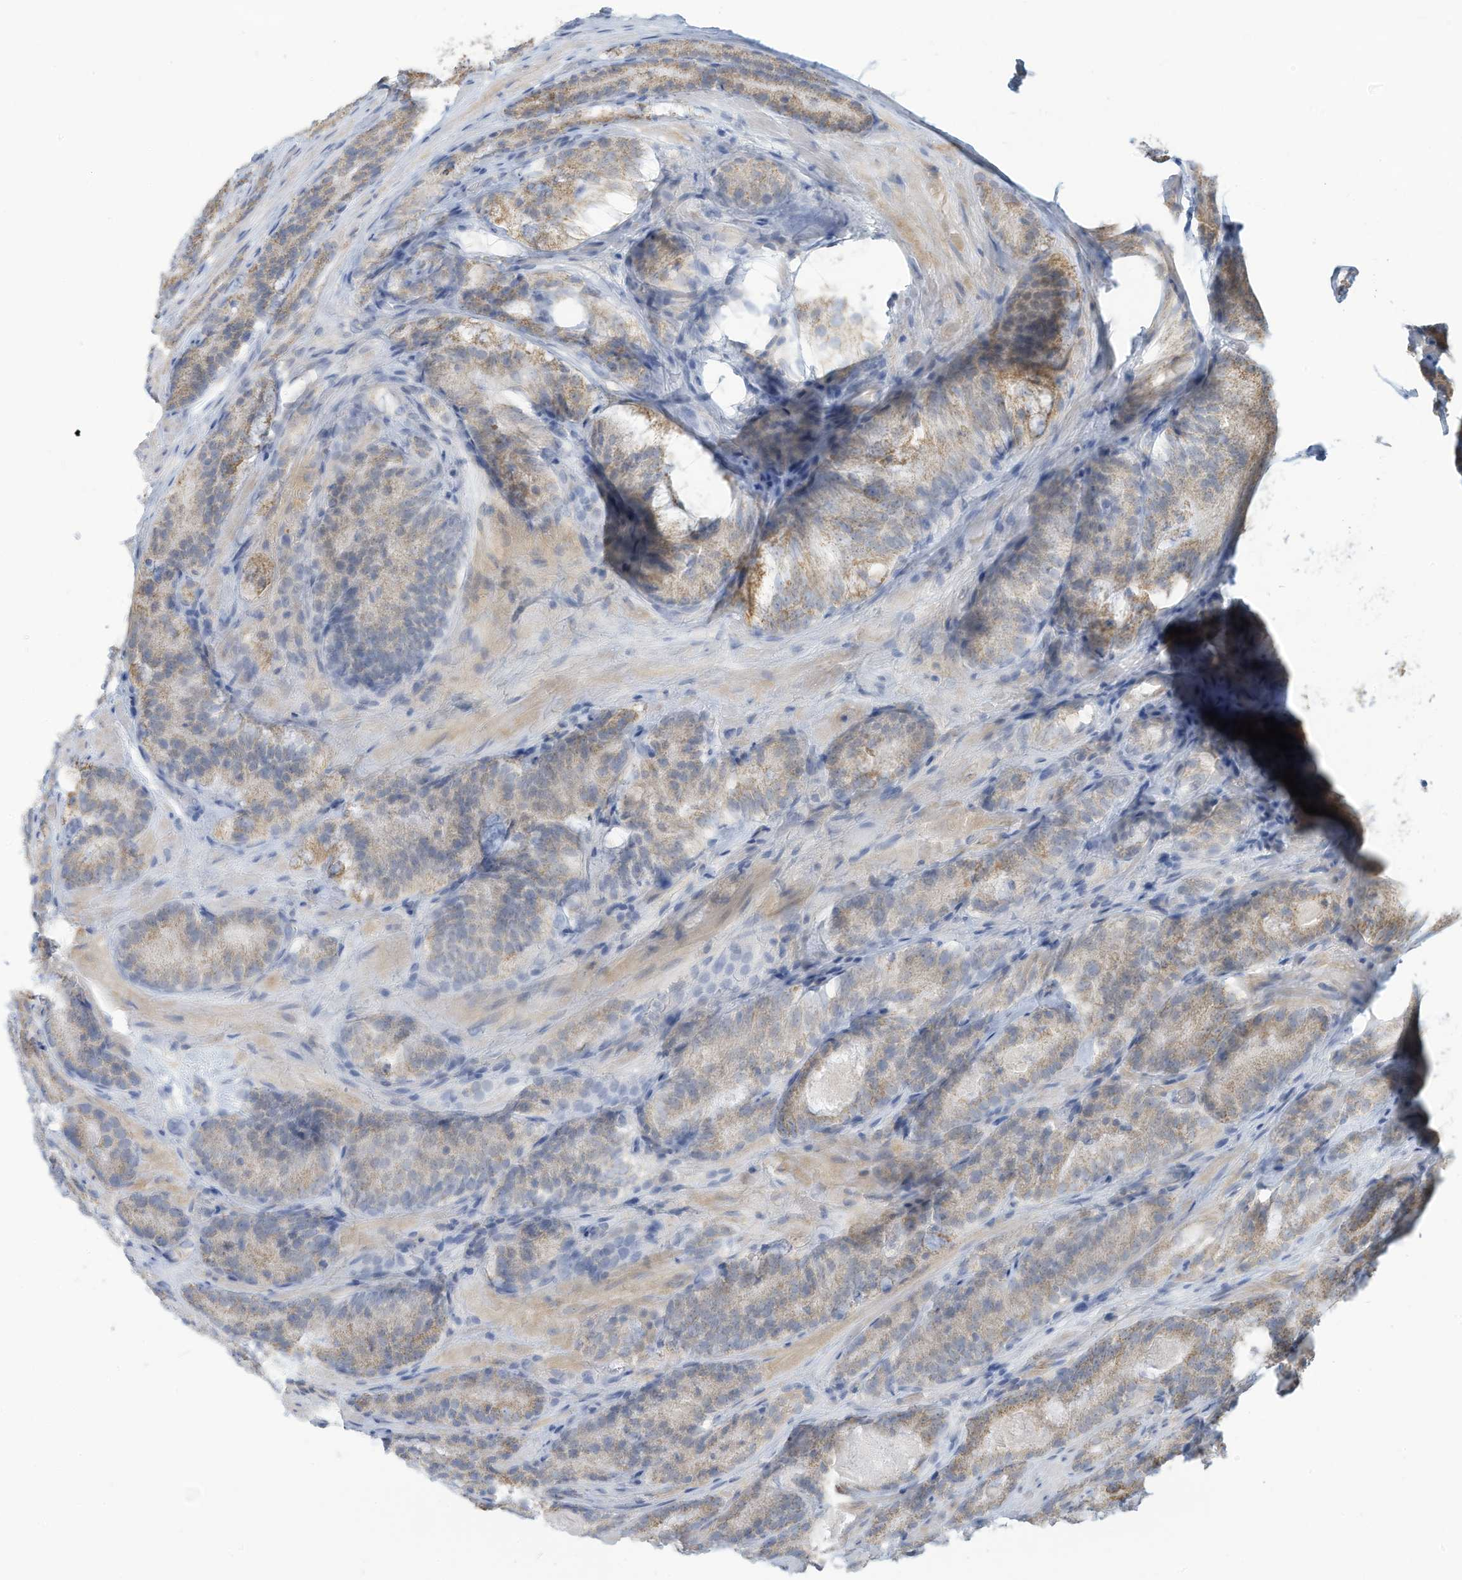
{"staining": {"intensity": "weak", "quantity": "25%-75%", "location": "cytoplasmic/membranous"}, "tissue": "prostate cancer", "cell_type": "Tumor cells", "image_type": "cancer", "snomed": [{"axis": "morphology", "description": "Adenocarcinoma, High grade"}, {"axis": "topography", "description": "Prostate"}], "caption": "Brown immunohistochemical staining in human prostate adenocarcinoma (high-grade) displays weak cytoplasmic/membranous positivity in about 25%-75% of tumor cells.", "gene": "NLN", "patient": {"sex": "male", "age": 57}}